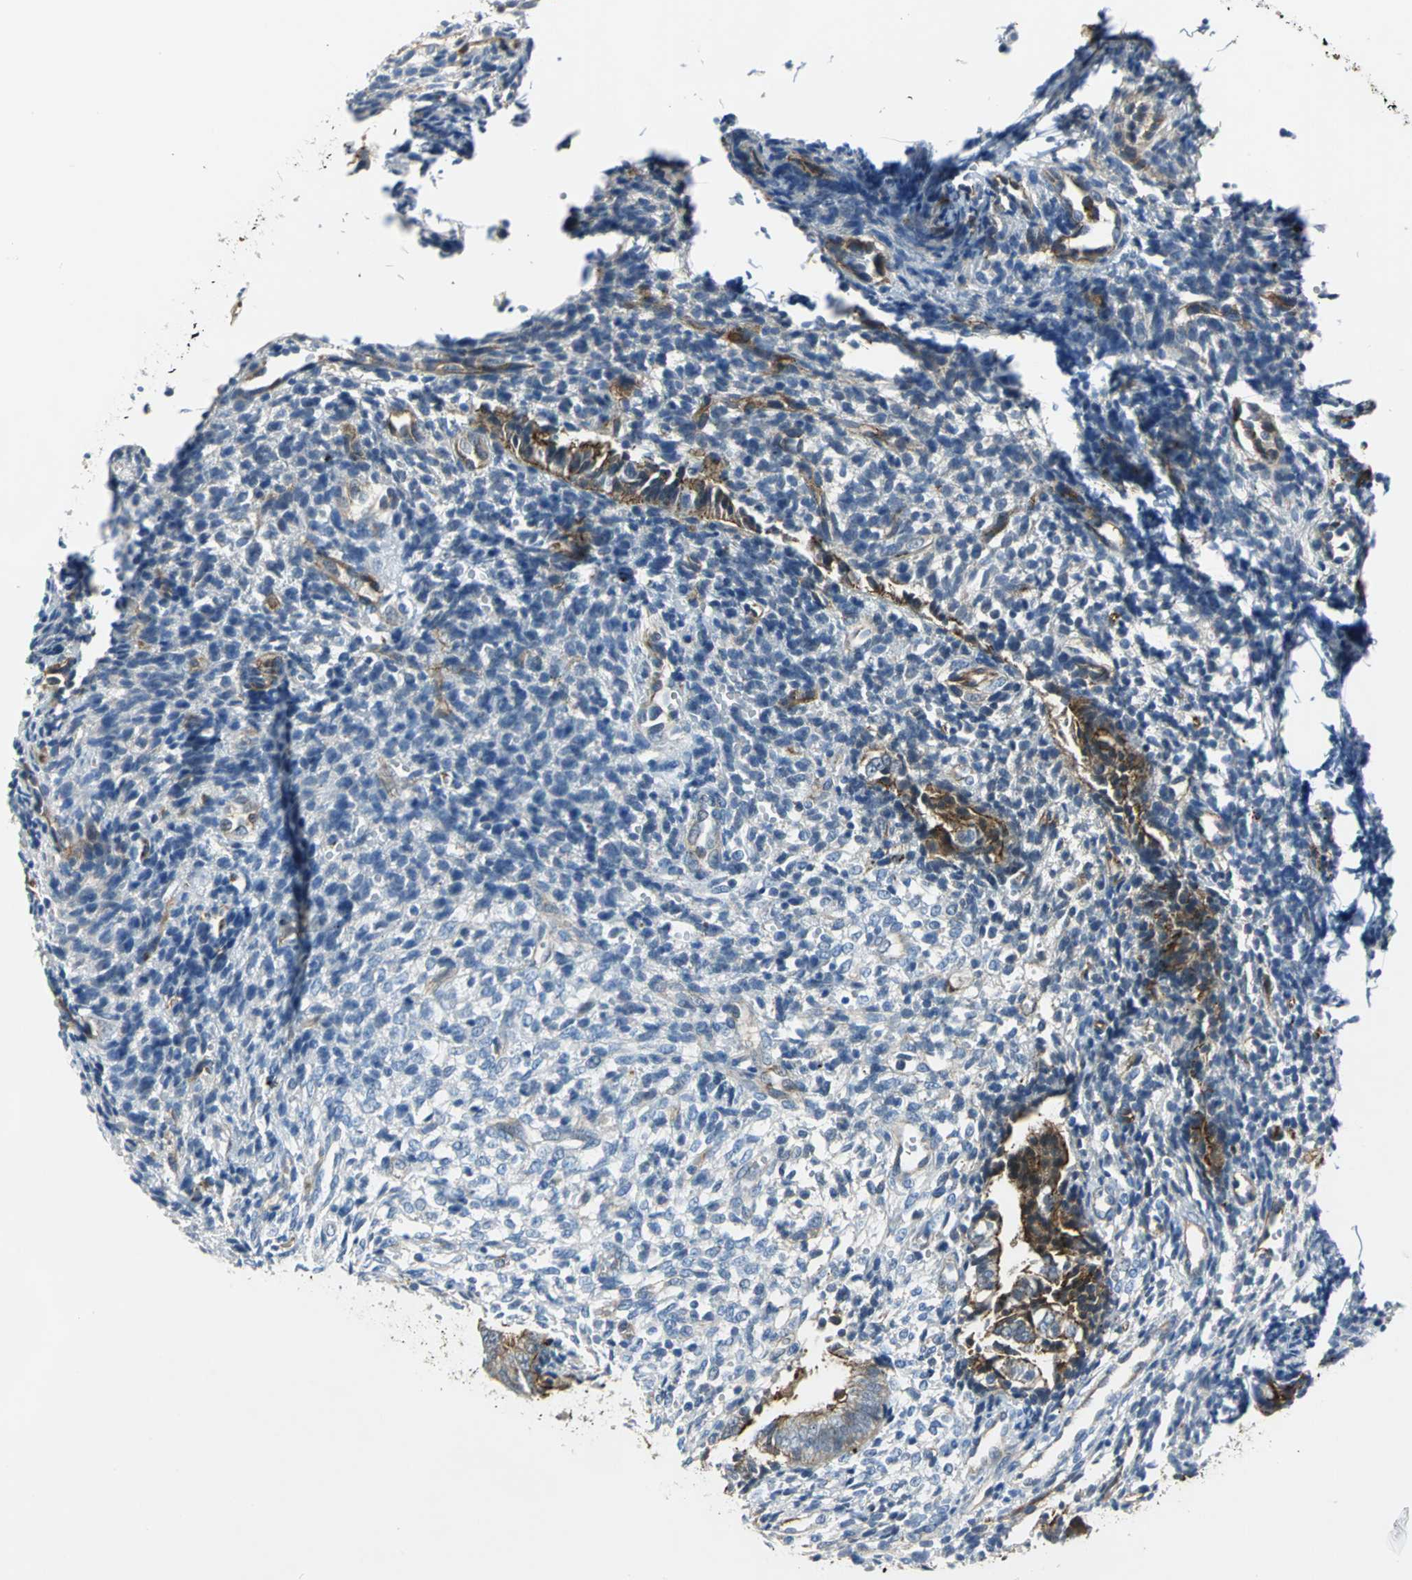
{"staining": {"intensity": "negative", "quantity": "none", "location": "none"}, "tissue": "endometrium", "cell_type": "Cells in endometrial stroma", "image_type": "normal", "snomed": [{"axis": "morphology", "description": "Normal tissue, NOS"}, {"axis": "topography", "description": "Uterus"}, {"axis": "topography", "description": "Endometrium"}], "caption": "The histopathology image exhibits no staining of cells in endometrial stroma in benign endometrium. (DAB immunohistochemistry, high magnification).", "gene": "ENSG00000285130", "patient": {"sex": "female", "age": 33}}